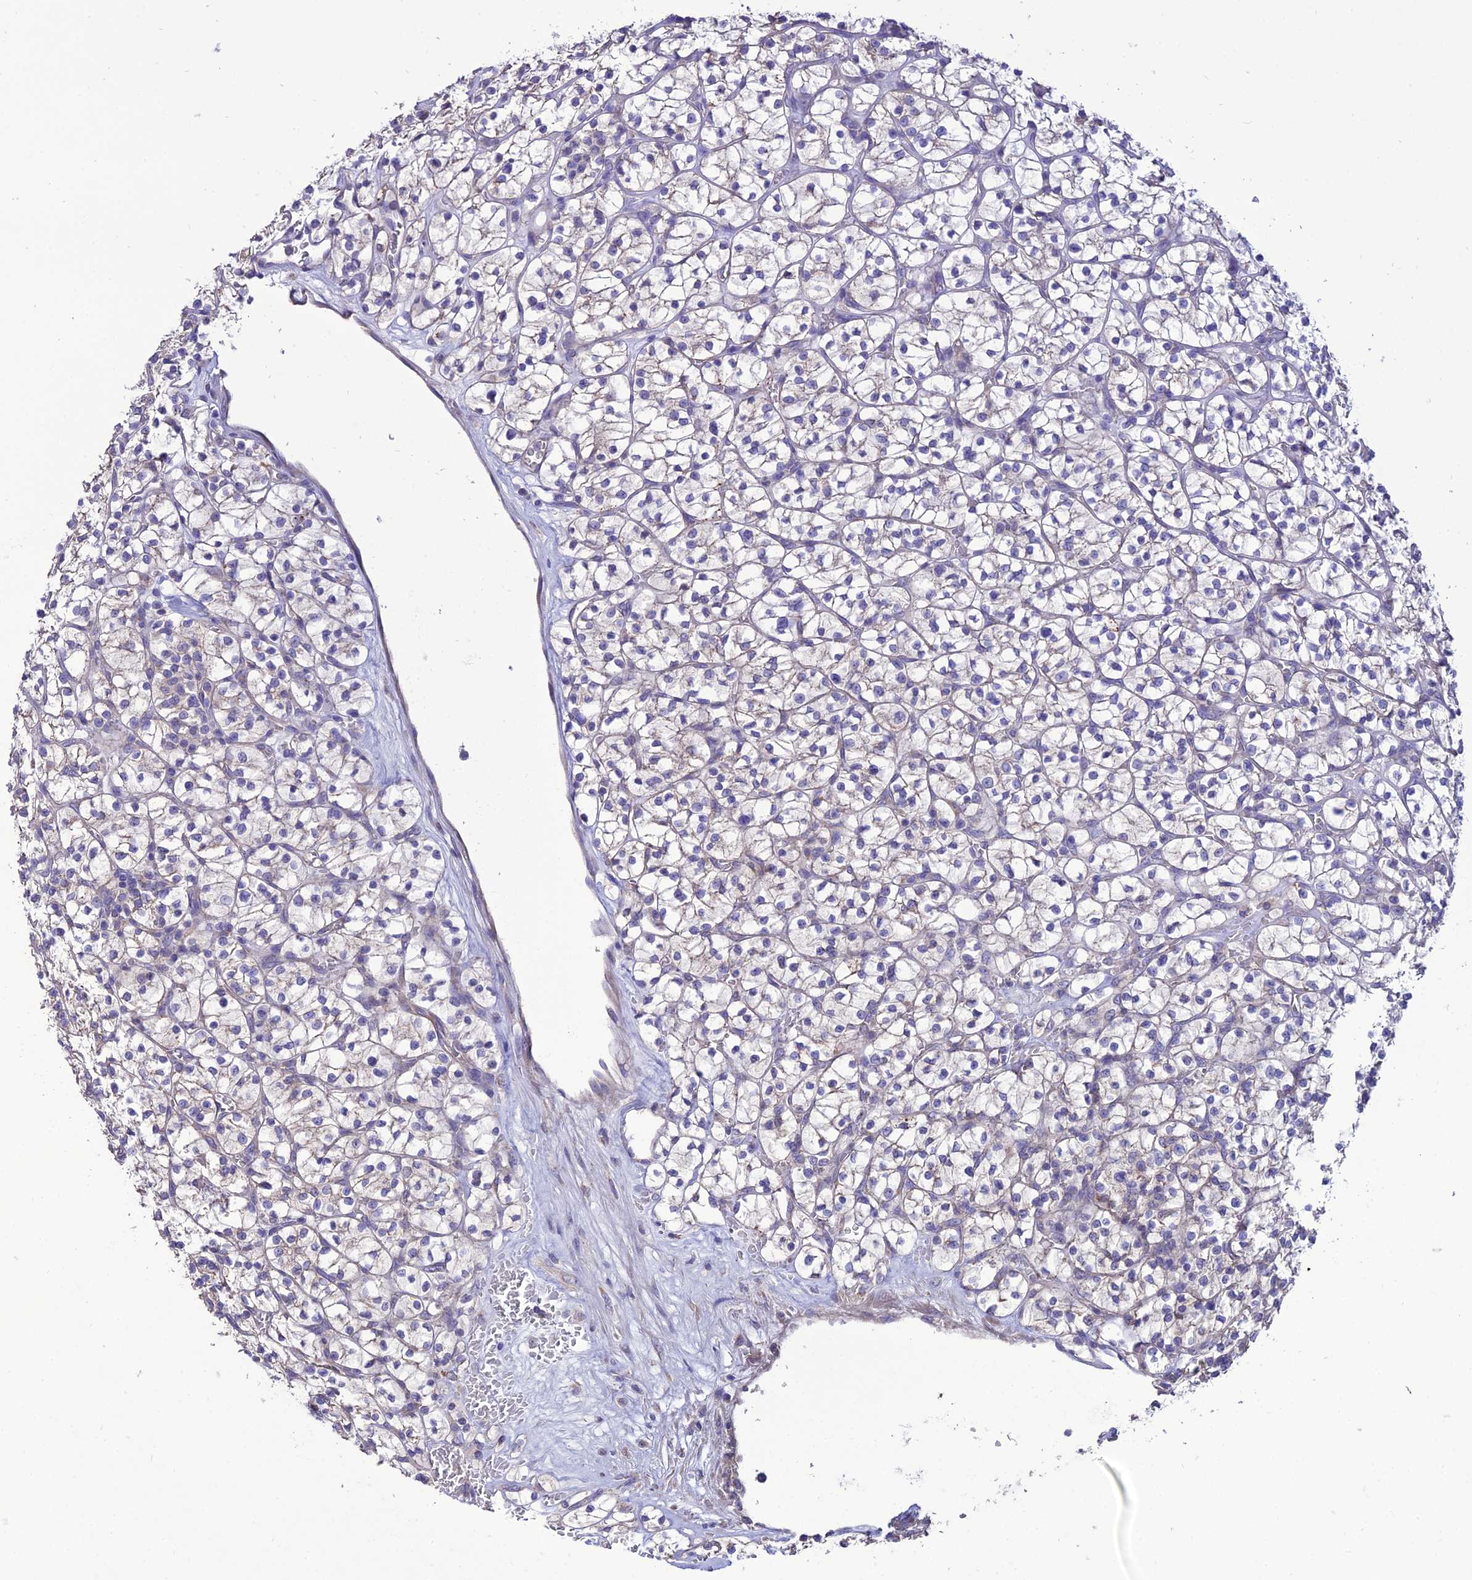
{"staining": {"intensity": "weak", "quantity": "<25%", "location": "cytoplasmic/membranous"}, "tissue": "renal cancer", "cell_type": "Tumor cells", "image_type": "cancer", "snomed": [{"axis": "morphology", "description": "Adenocarcinoma, NOS"}, {"axis": "topography", "description": "Kidney"}], "caption": "Tumor cells are negative for brown protein staining in adenocarcinoma (renal).", "gene": "HOGA1", "patient": {"sex": "female", "age": 64}}